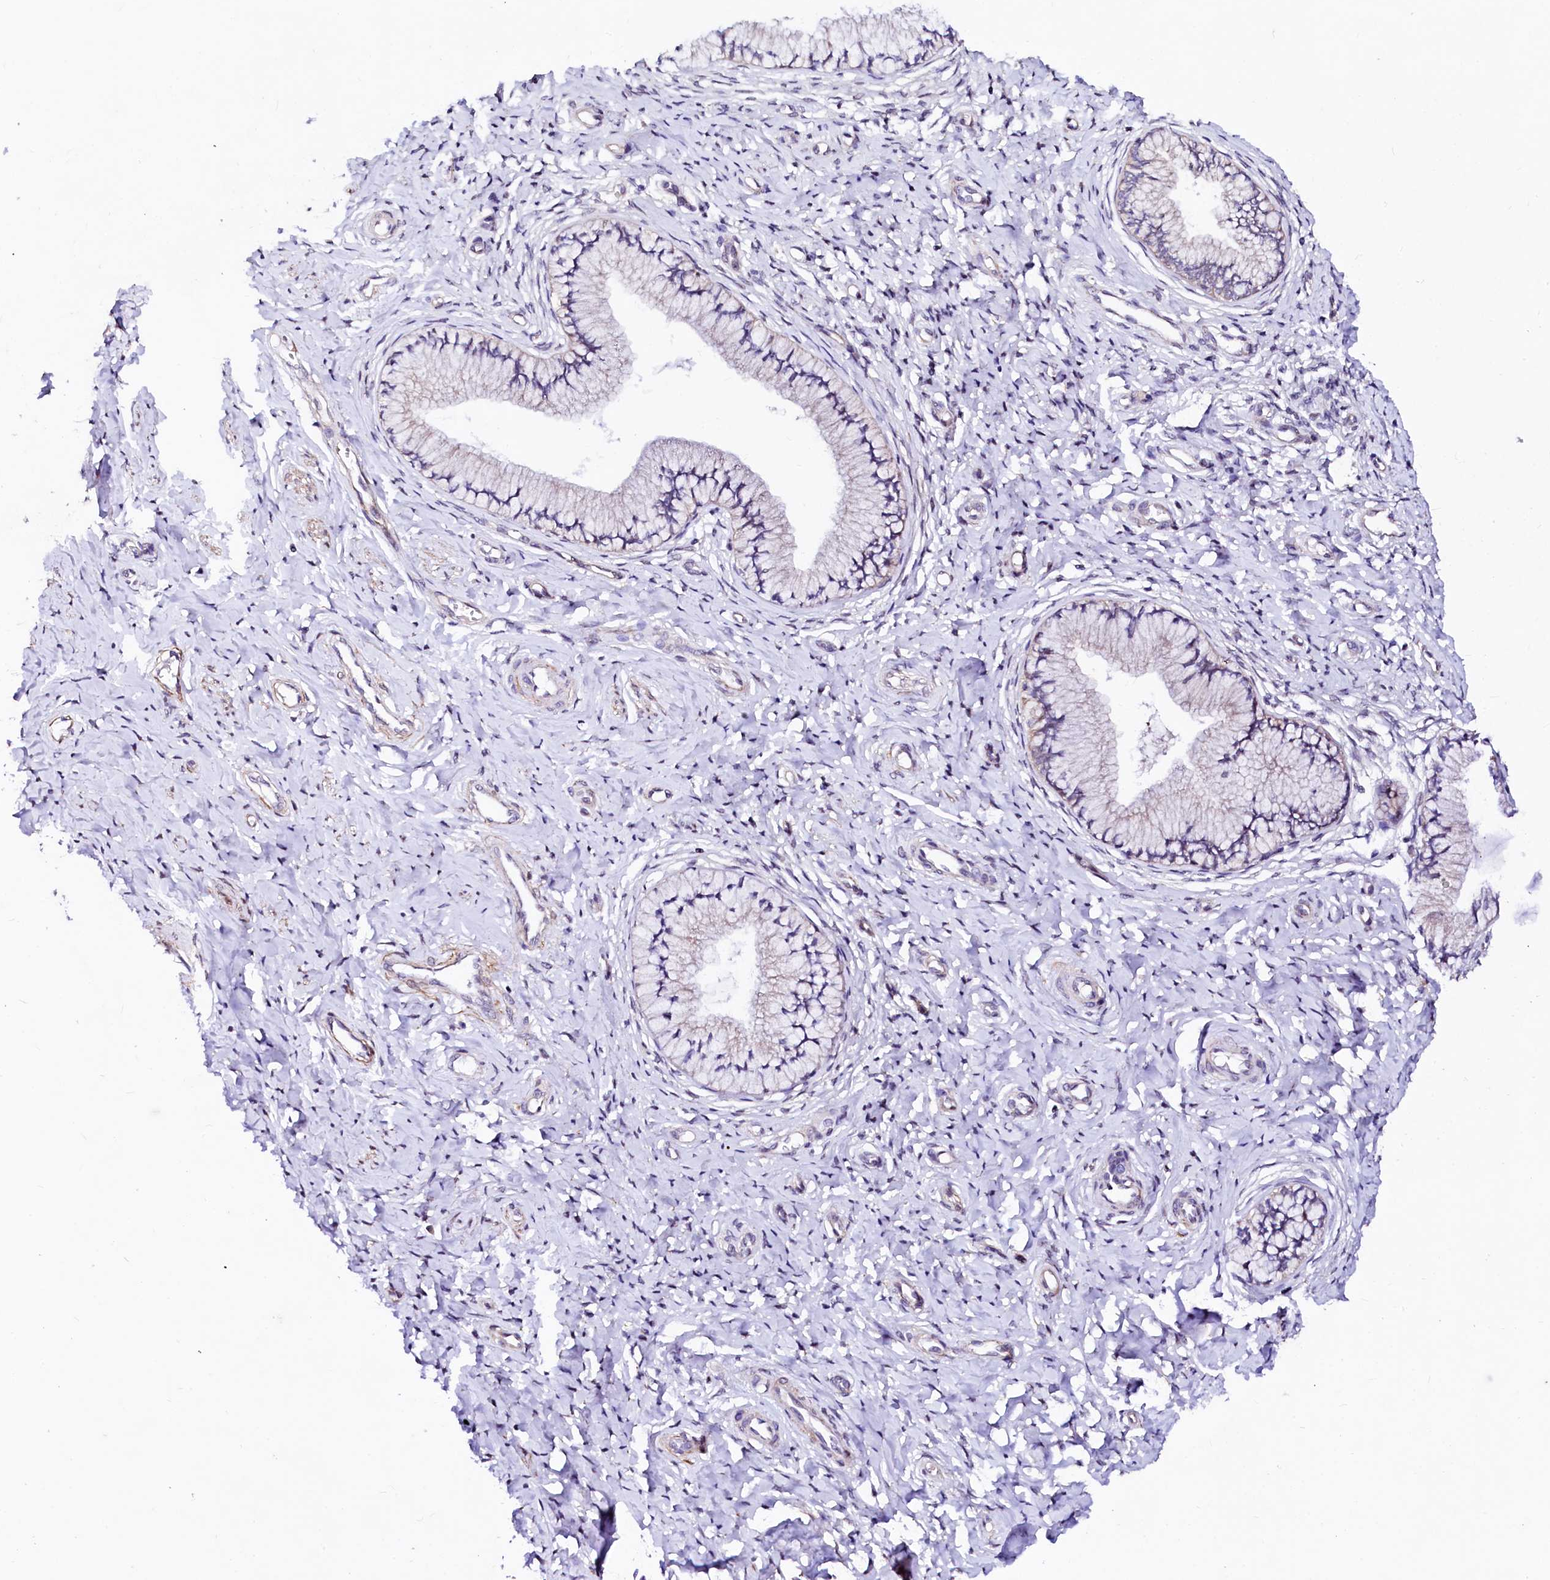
{"staining": {"intensity": "weak", "quantity": "<25%", "location": "cytoplasmic/membranous"}, "tissue": "cervix", "cell_type": "Glandular cells", "image_type": "normal", "snomed": [{"axis": "morphology", "description": "Normal tissue, NOS"}, {"axis": "topography", "description": "Cervix"}], "caption": "IHC histopathology image of benign cervix stained for a protein (brown), which shows no staining in glandular cells.", "gene": "GPR176", "patient": {"sex": "female", "age": 36}}